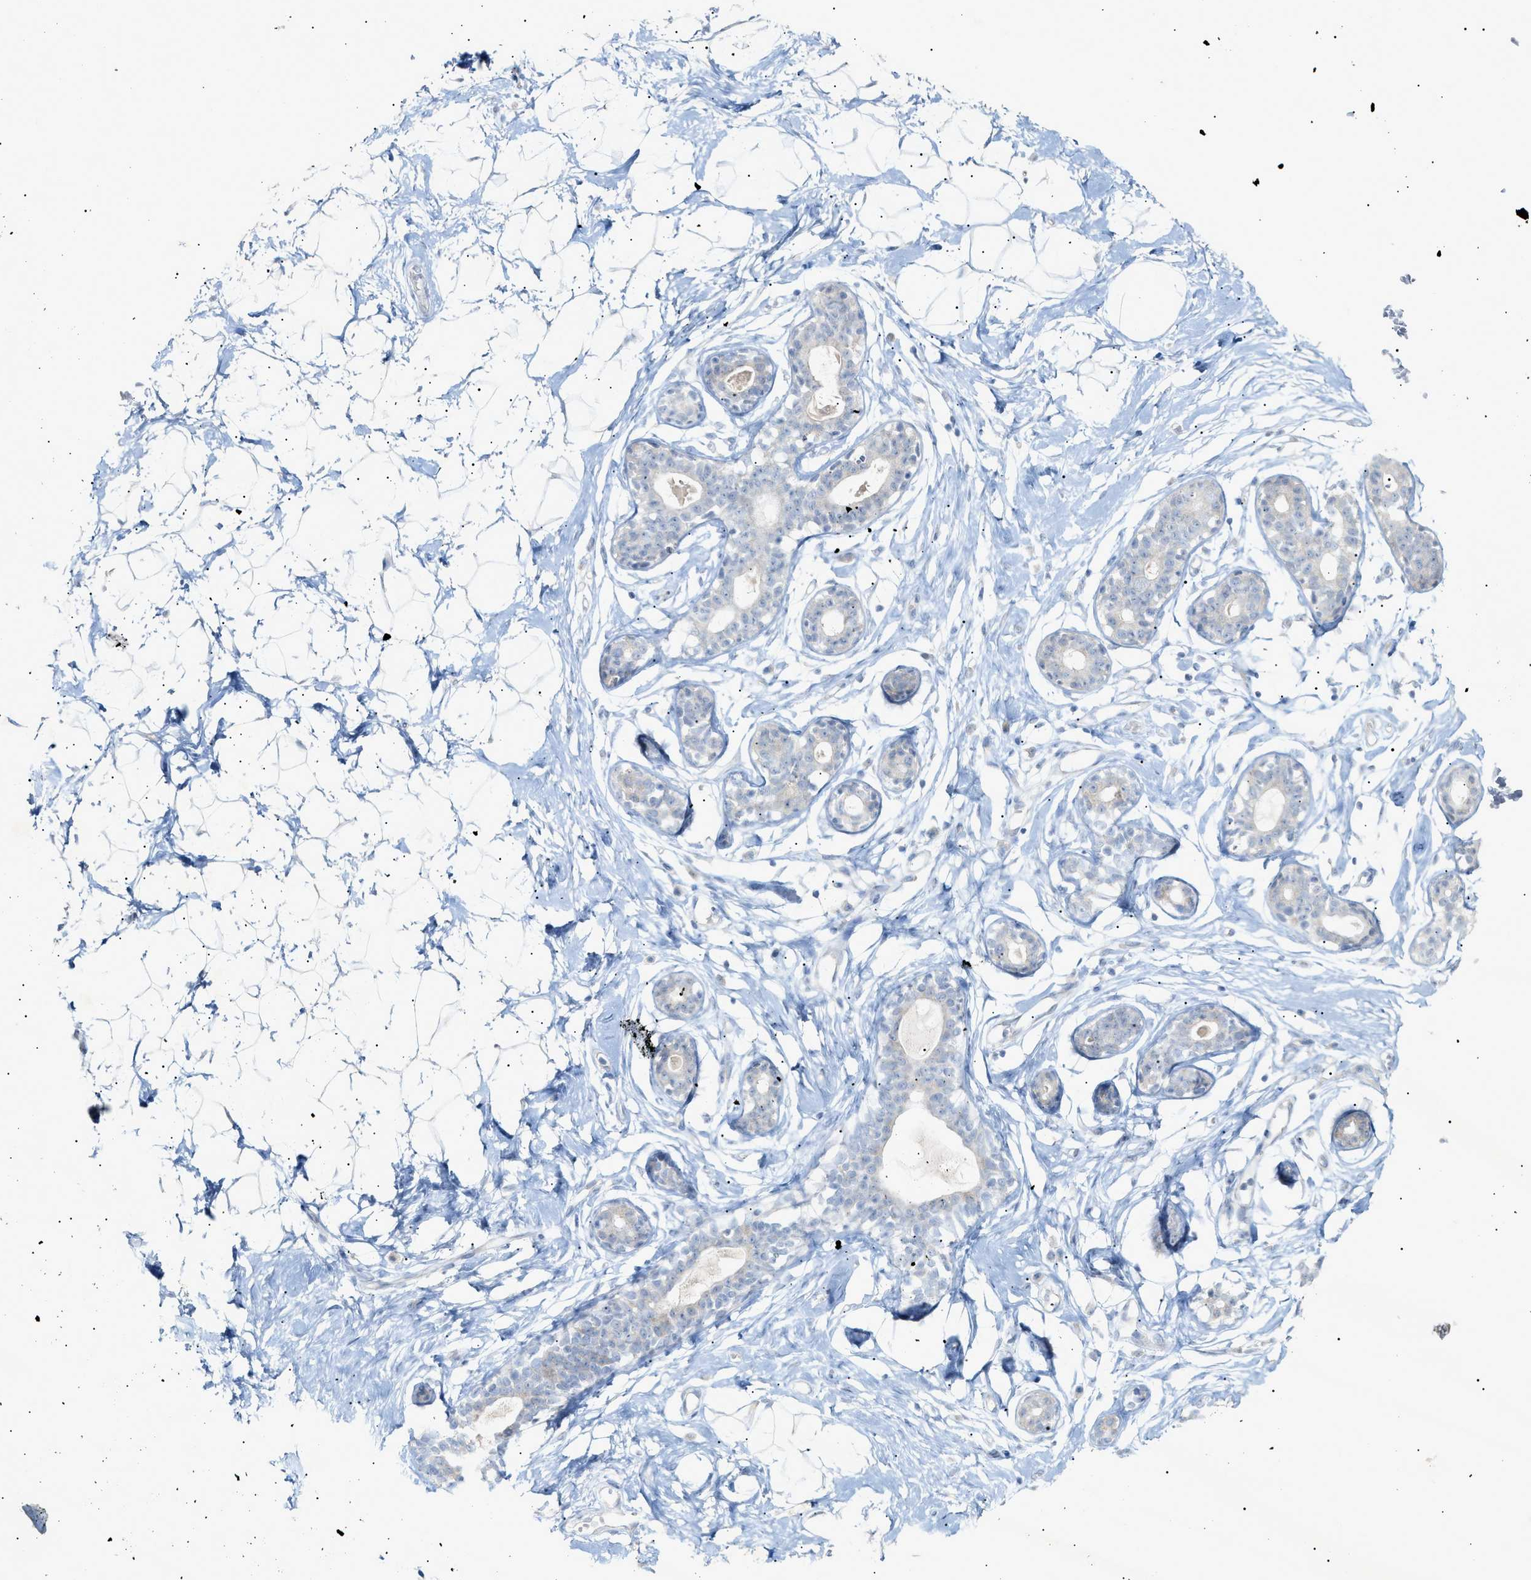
{"staining": {"intensity": "negative", "quantity": "none", "location": "none"}, "tissue": "breast", "cell_type": "Adipocytes", "image_type": "normal", "snomed": [{"axis": "morphology", "description": "Normal tissue, NOS"}, {"axis": "topography", "description": "Breast"}], "caption": "A micrograph of breast stained for a protein shows no brown staining in adipocytes.", "gene": "SLC25A31", "patient": {"sex": "female", "age": 23}}